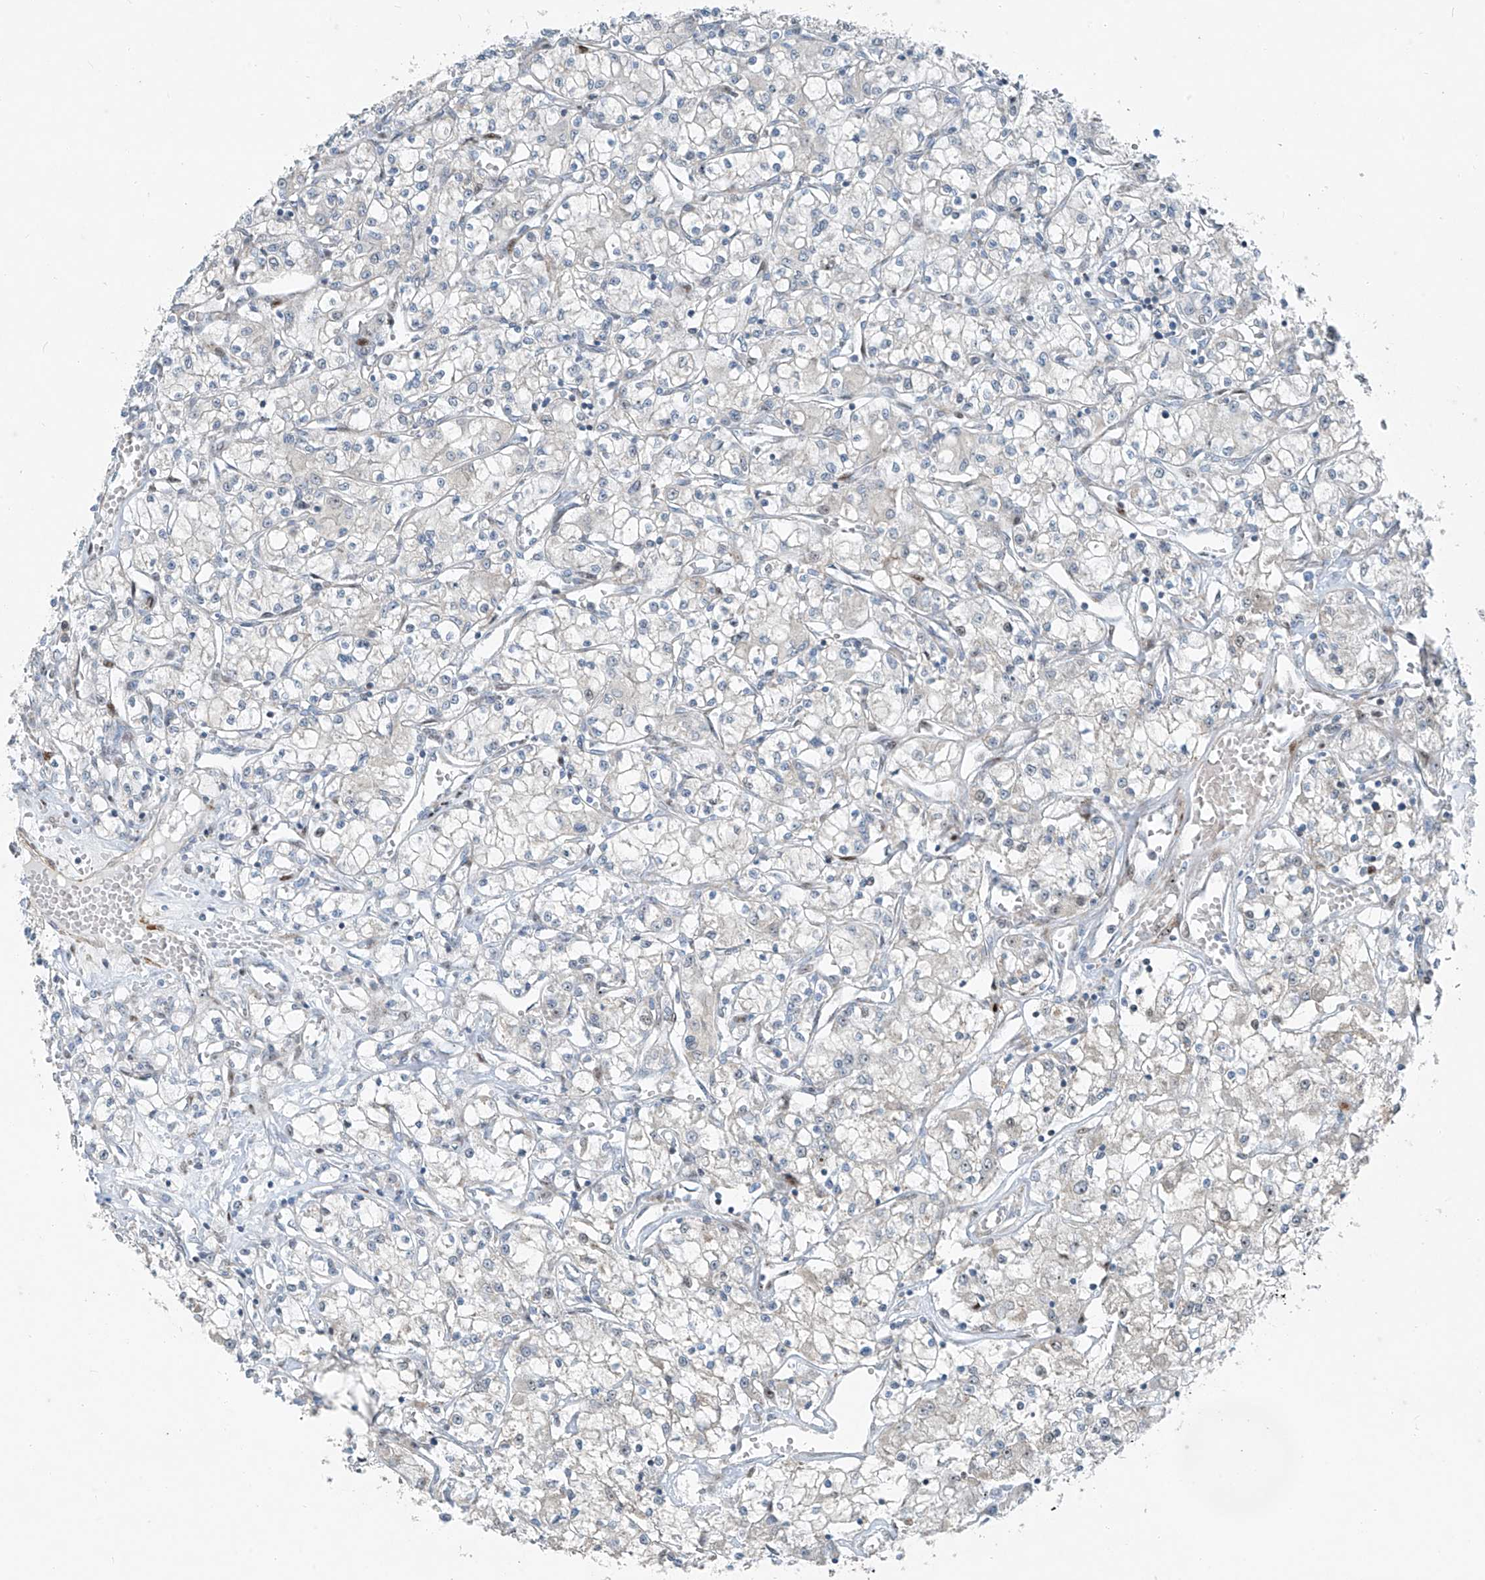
{"staining": {"intensity": "negative", "quantity": "none", "location": "none"}, "tissue": "renal cancer", "cell_type": "Tumor cells", "image_type": "cancer", "snomed": [{"axis": "morphology", "description": "Adenocarcinoma, NOS"}, {"axis": "topography", "description": "Kidney"}], "caption": "Protein analysis of renal adenocarcinoma displays no significant positivity in tumor cells.", "gene": "PPCS", "patient": {"sex": "female", "age": 59}}